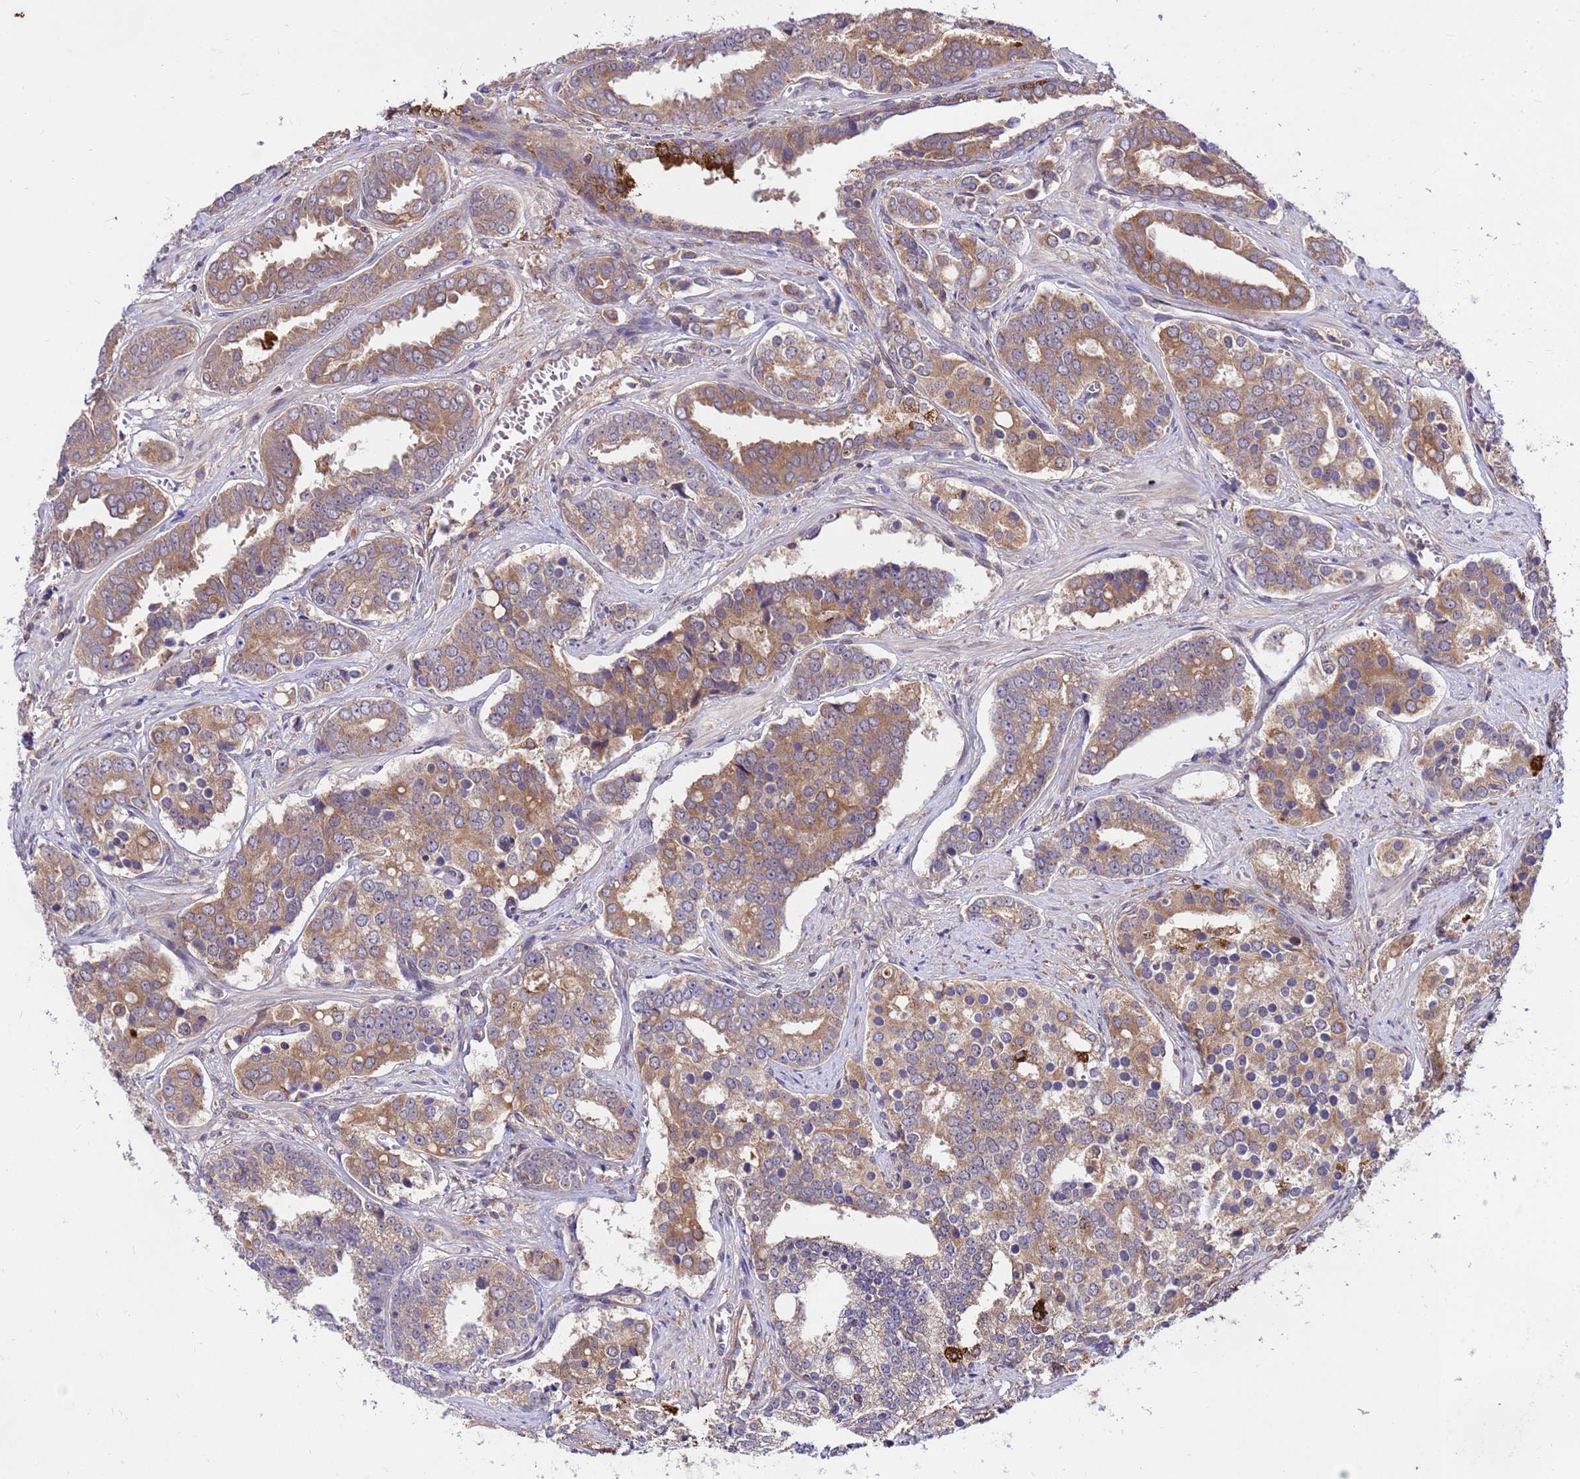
{"staining": {"intensity": "moderate", "quantity": ">75%", "location": "cytoplasmic/membranous"}, "tissue": "prostate cancer", "cell_type": "Tumor cells", "image_type": "cancer", "snomed": [{"axis": "morphology", "description": "Adenocarcinoma, High grade"}, {"axis": "topography", "description": "Prostate"}], "caption": "About >75% of tumor cells in prostate cancer (adenocarcinoma (high-grade)) show moderate cytoplasmic/membranous protein expression as visualized by brown immunohistochemical staining.", "gene": "GET3", "patient": {"sex": "male", "age": 67}}